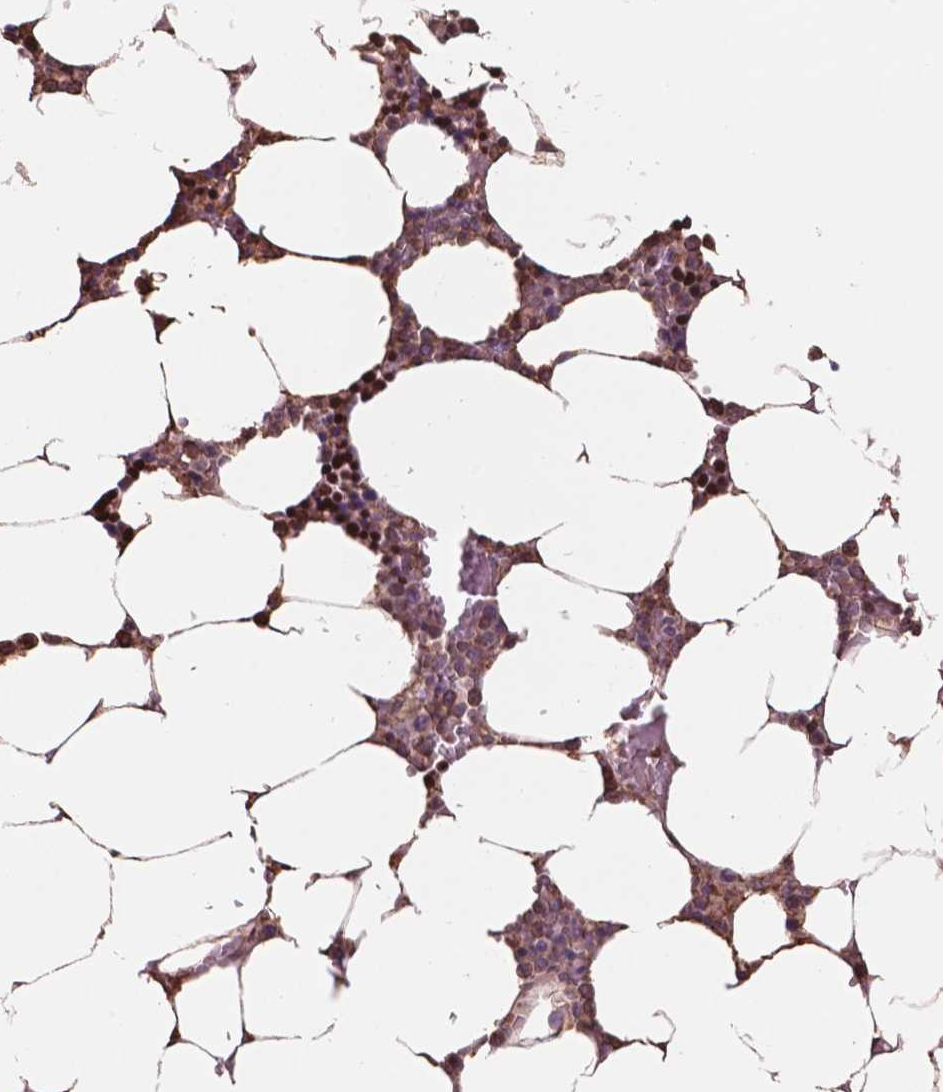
{"staining": {"intensity": "strong", "quantity": "25%-75%", "location": "cytoplasmic/membranous,nuclear"}, "tissue": "bone marrow", "cell_type": "Hematopoietic cells", "image_type": "normal", "snomed": [{"axis": "morphology", "description": "Normal tissue, NOS"}, {"axis": "topography", "description": "Bone marrow"}], "caption": "Strong cytoplasmic/membranous,nuclear protein staining is present in approximately 25%-75% of hematopoietic cells in bone marrow.", "gene": "NIPA2", "patient": {"sex": "female", "age": 52}}